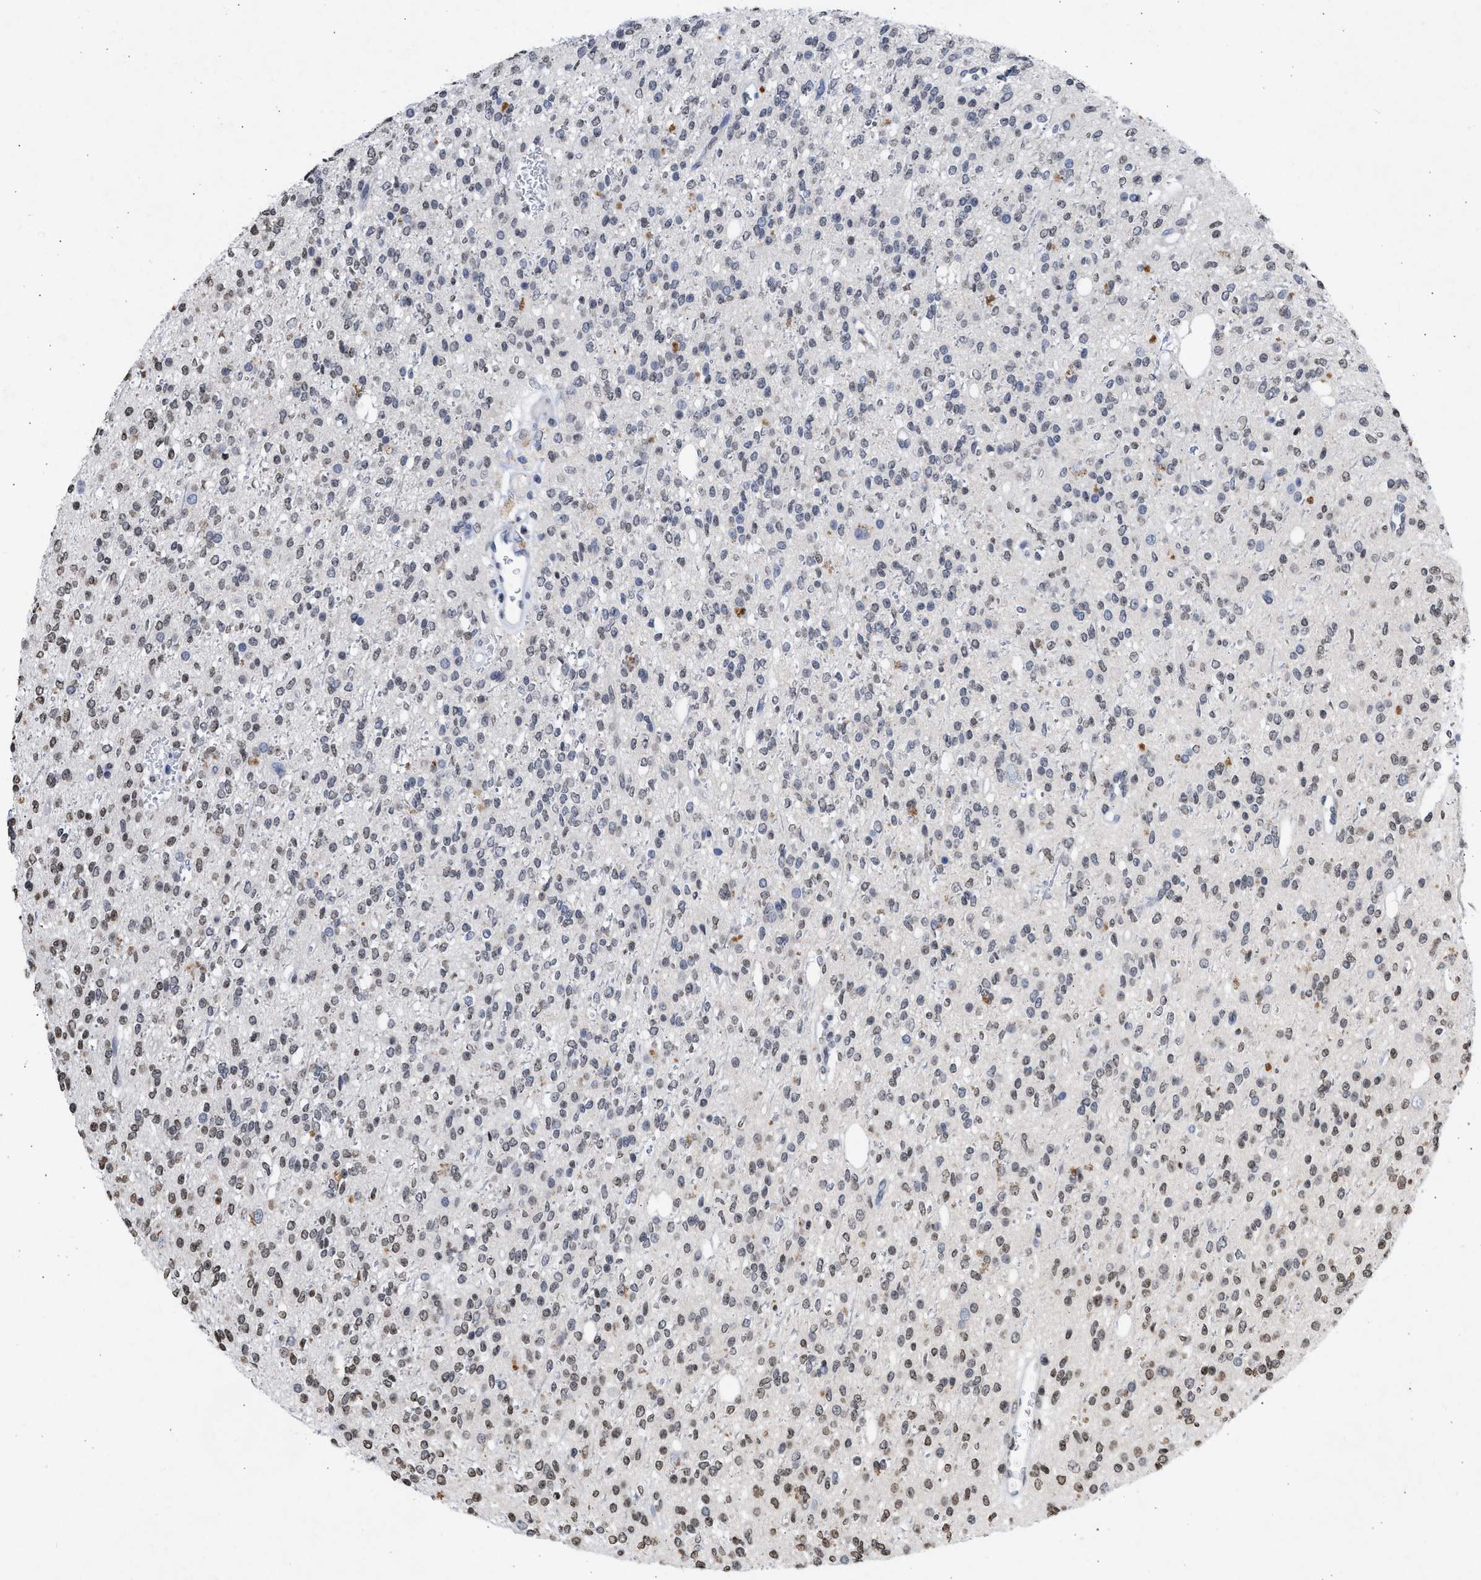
{"staining": {"intensity": "negative", "quantity": "none", "location": "none"}, "tissue": "glioma", "cell_type": "Tumor cells", "image_type": "cancer", "snomed": [{"axis": "morphology", "description": "Glioma, malignant, High grade"}, {"axis": "topography", "description": "Brain"}], "caption": "High magnification brightfield microscopy of malignant glioma (high-grade) stained with DAB (brown) and counterstained with hematoxylin (blue): tumor cells show no significant expression. Brightfield microscopy of immunohistochemistry (IHC) stained with DAB (3,3'-diaminobenzidine) (brown) and hematoxylin (blue), captured at high magnification.", "gene": "NUP35", "patient": {"sex": "male", "age": 34}}